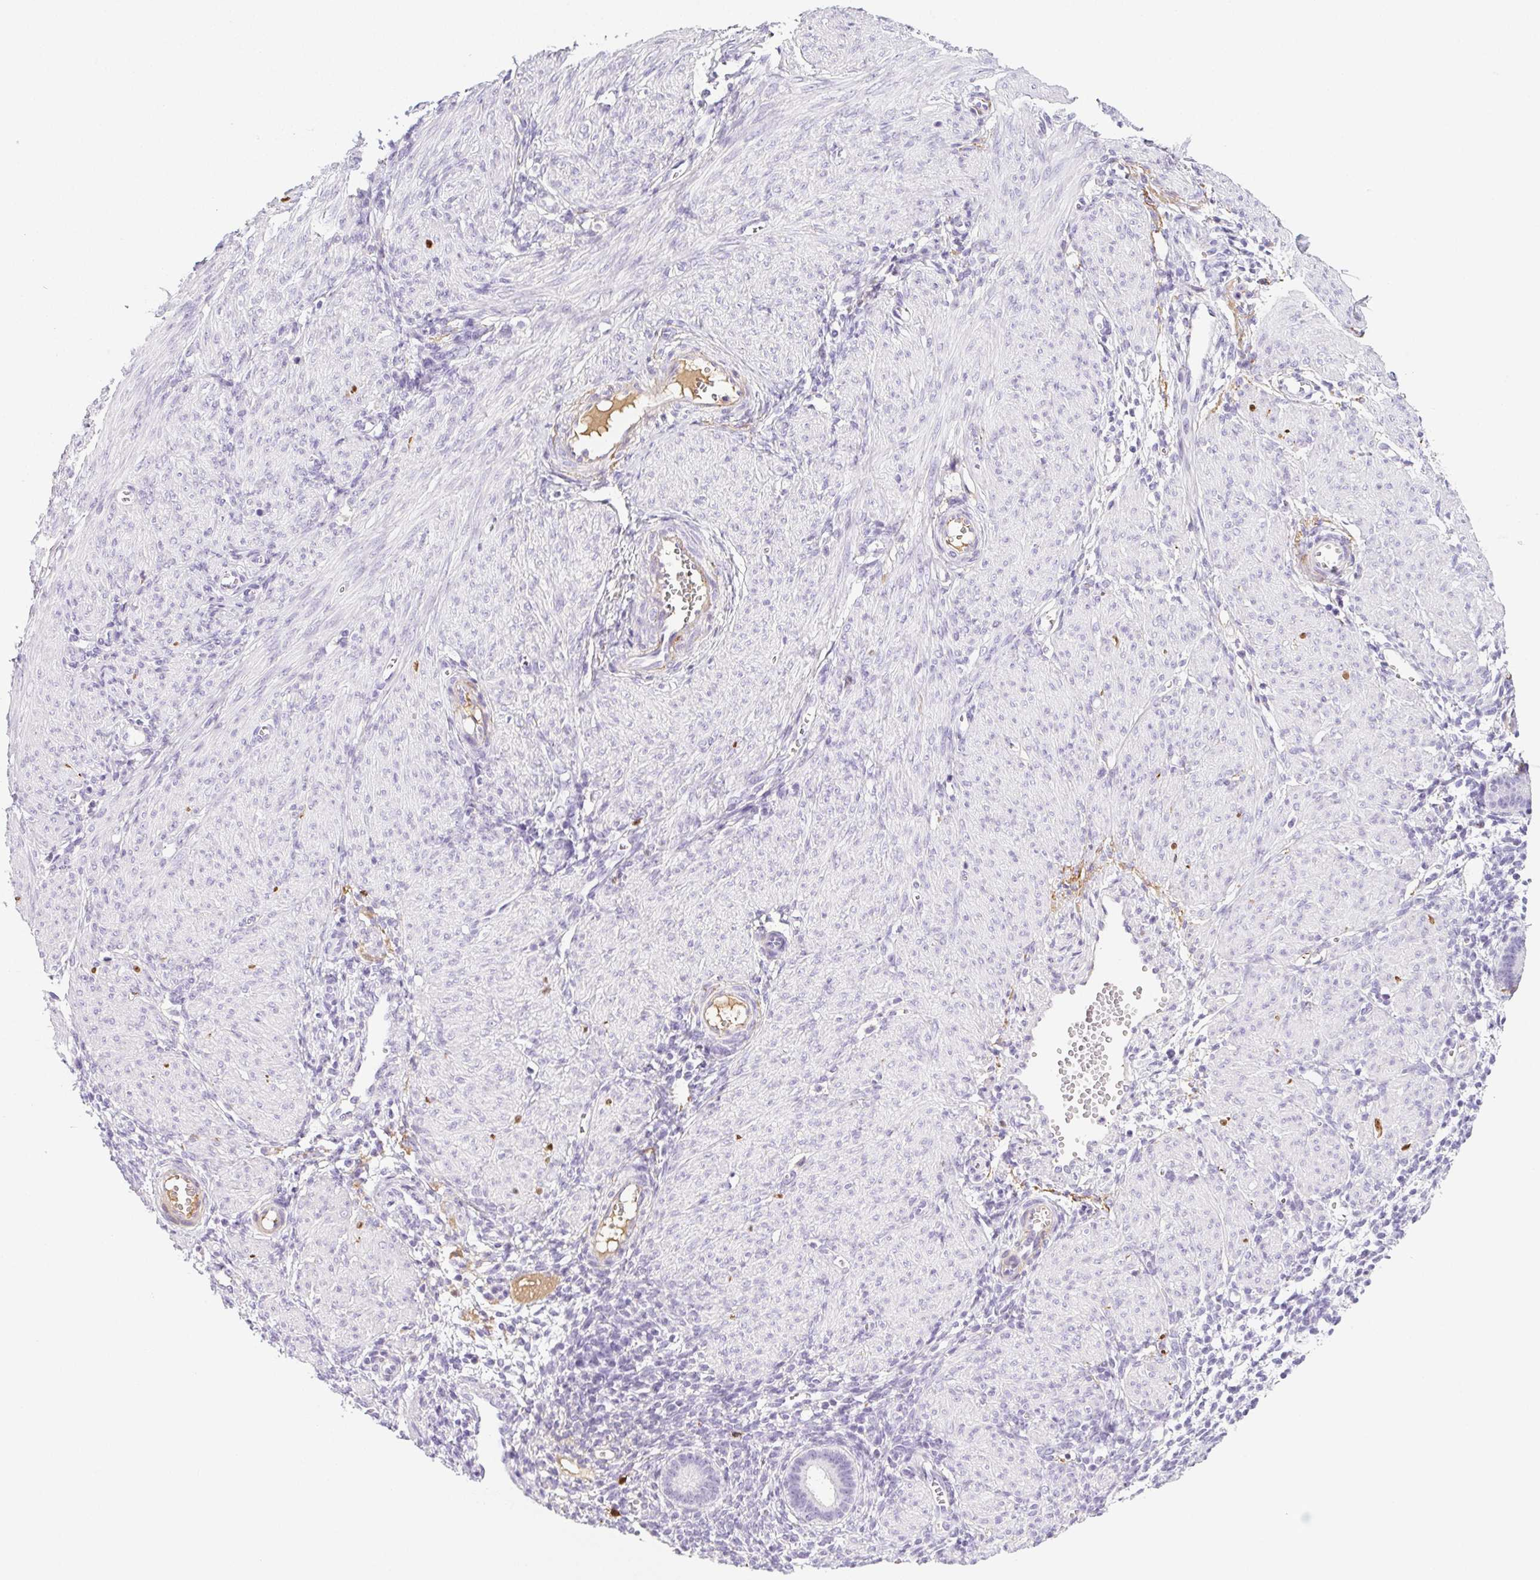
{"staining": {"intensity": "weak", "quantity": "<25%", "location": "cytoplasmic/membranous"}, "tissue": "endometrium", "cell_type": "Cells in endometrial stroma", "image_type": "normal", "snomed": [{"axis": "morphology", "description": "Normal tissue, NOS"}, {"axis": "topography", "description": "Endometrium"}], "caption": "Cells in endometrial stroma are negative for brown protein staining in unremarkable endometrium. (DAB immunohistochemistry (IHC), high magnification).", "gene": "VTN", "patient": {"sex": "female", "age": 36}}